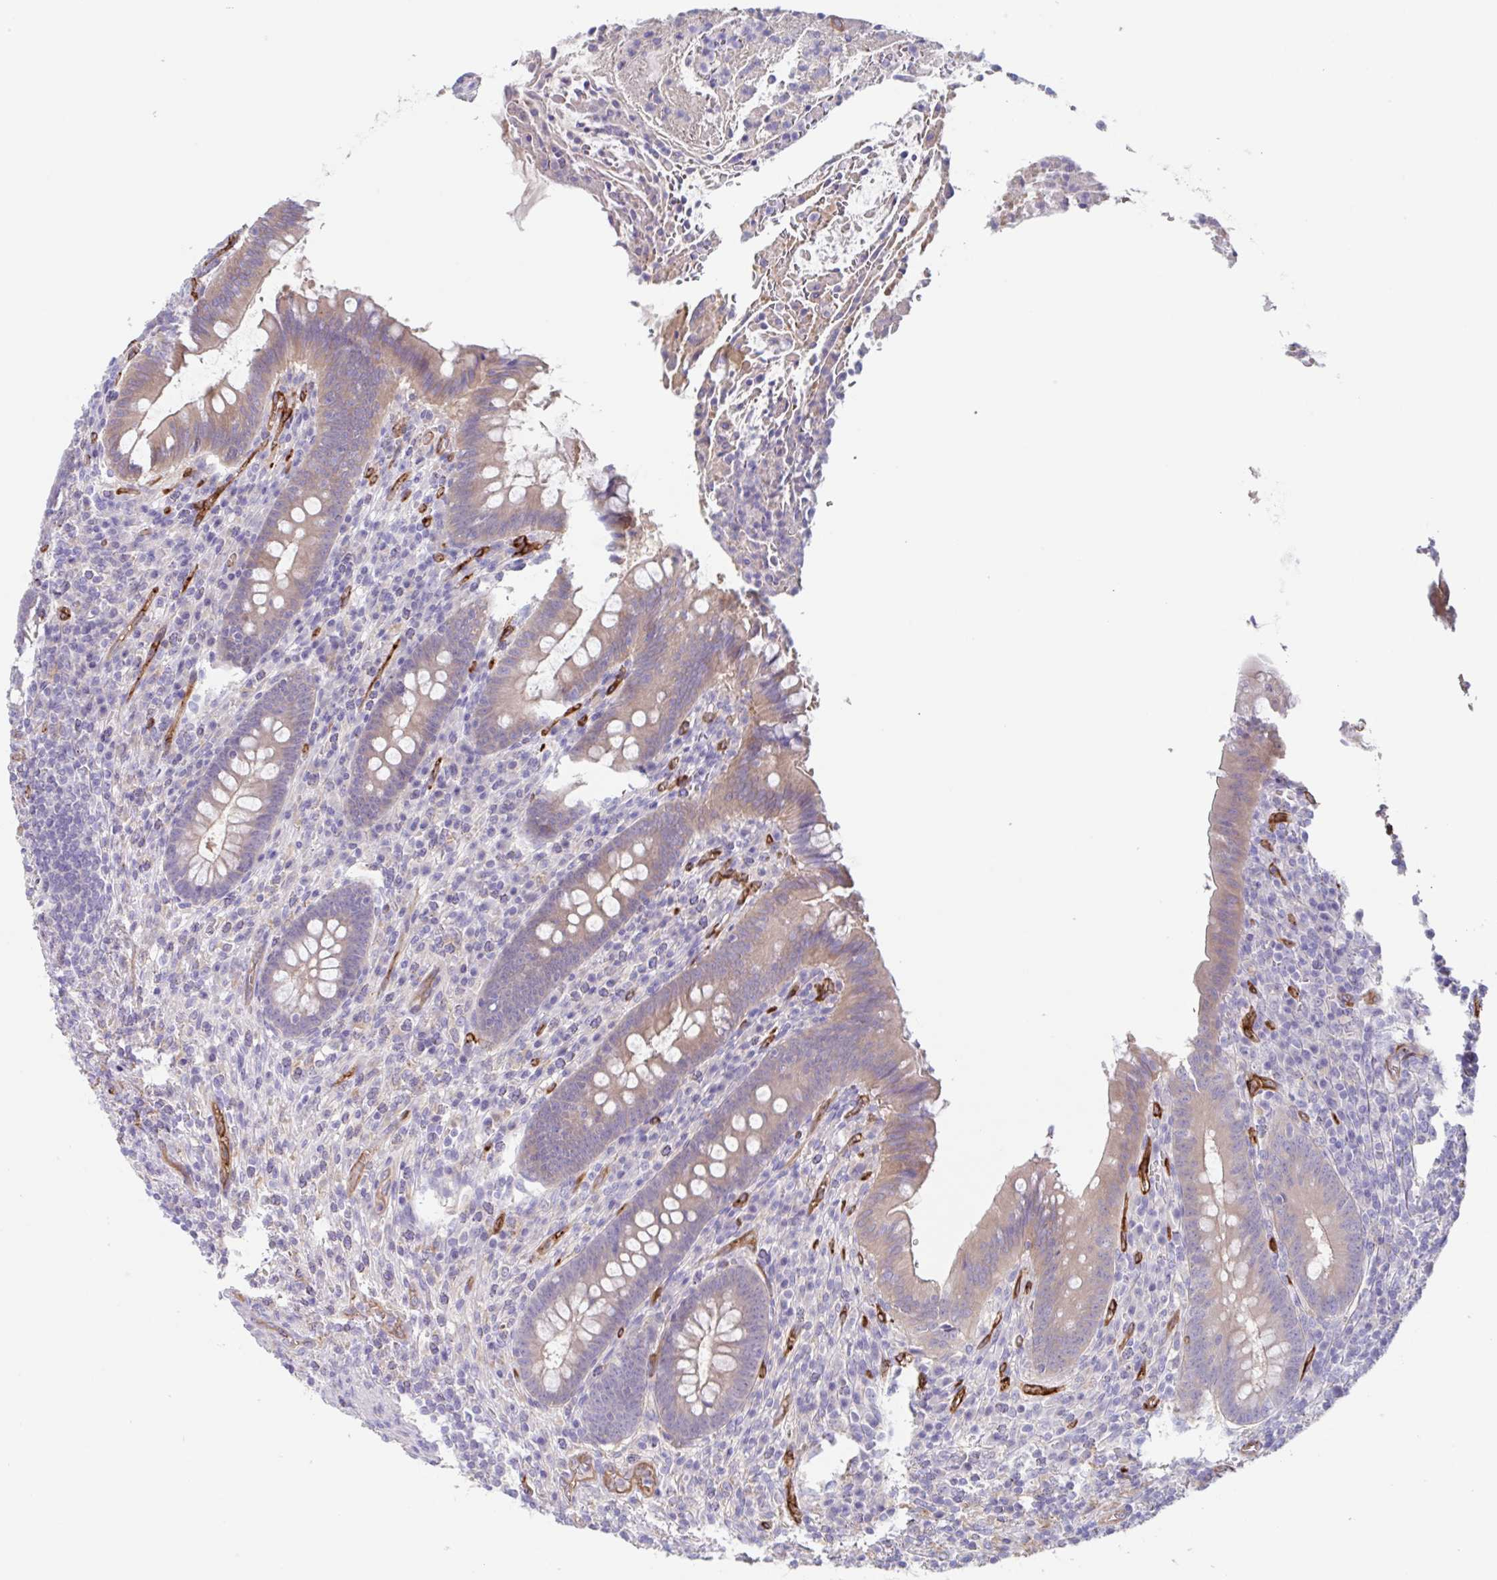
{"staining": {"intensity": "weak", "quantity": "25%-75%", "location": "cytoplasmic/membranous"}, "tissue": "appendix", "cell_type": "Glandular cells", "image_type": "normal", "snomed": [{"axis": "morphology", "description": "Normal tissue, NOS"}, {"axis": "topography", "description": "Appendix"}], "caption": "Immunohistochemical staining of unremarkable appendix demonstrates weak cytoplasmic/membranous protein staining in about 25%-75% of glandular cells. The staining was performed using DAB to visualize the protein expression in brown, while the nuclei were stained in blue with hematoxylin (Magnification: 20x).", "gene": "EHD4", "patient": {"sex": "female", "age": 43}}